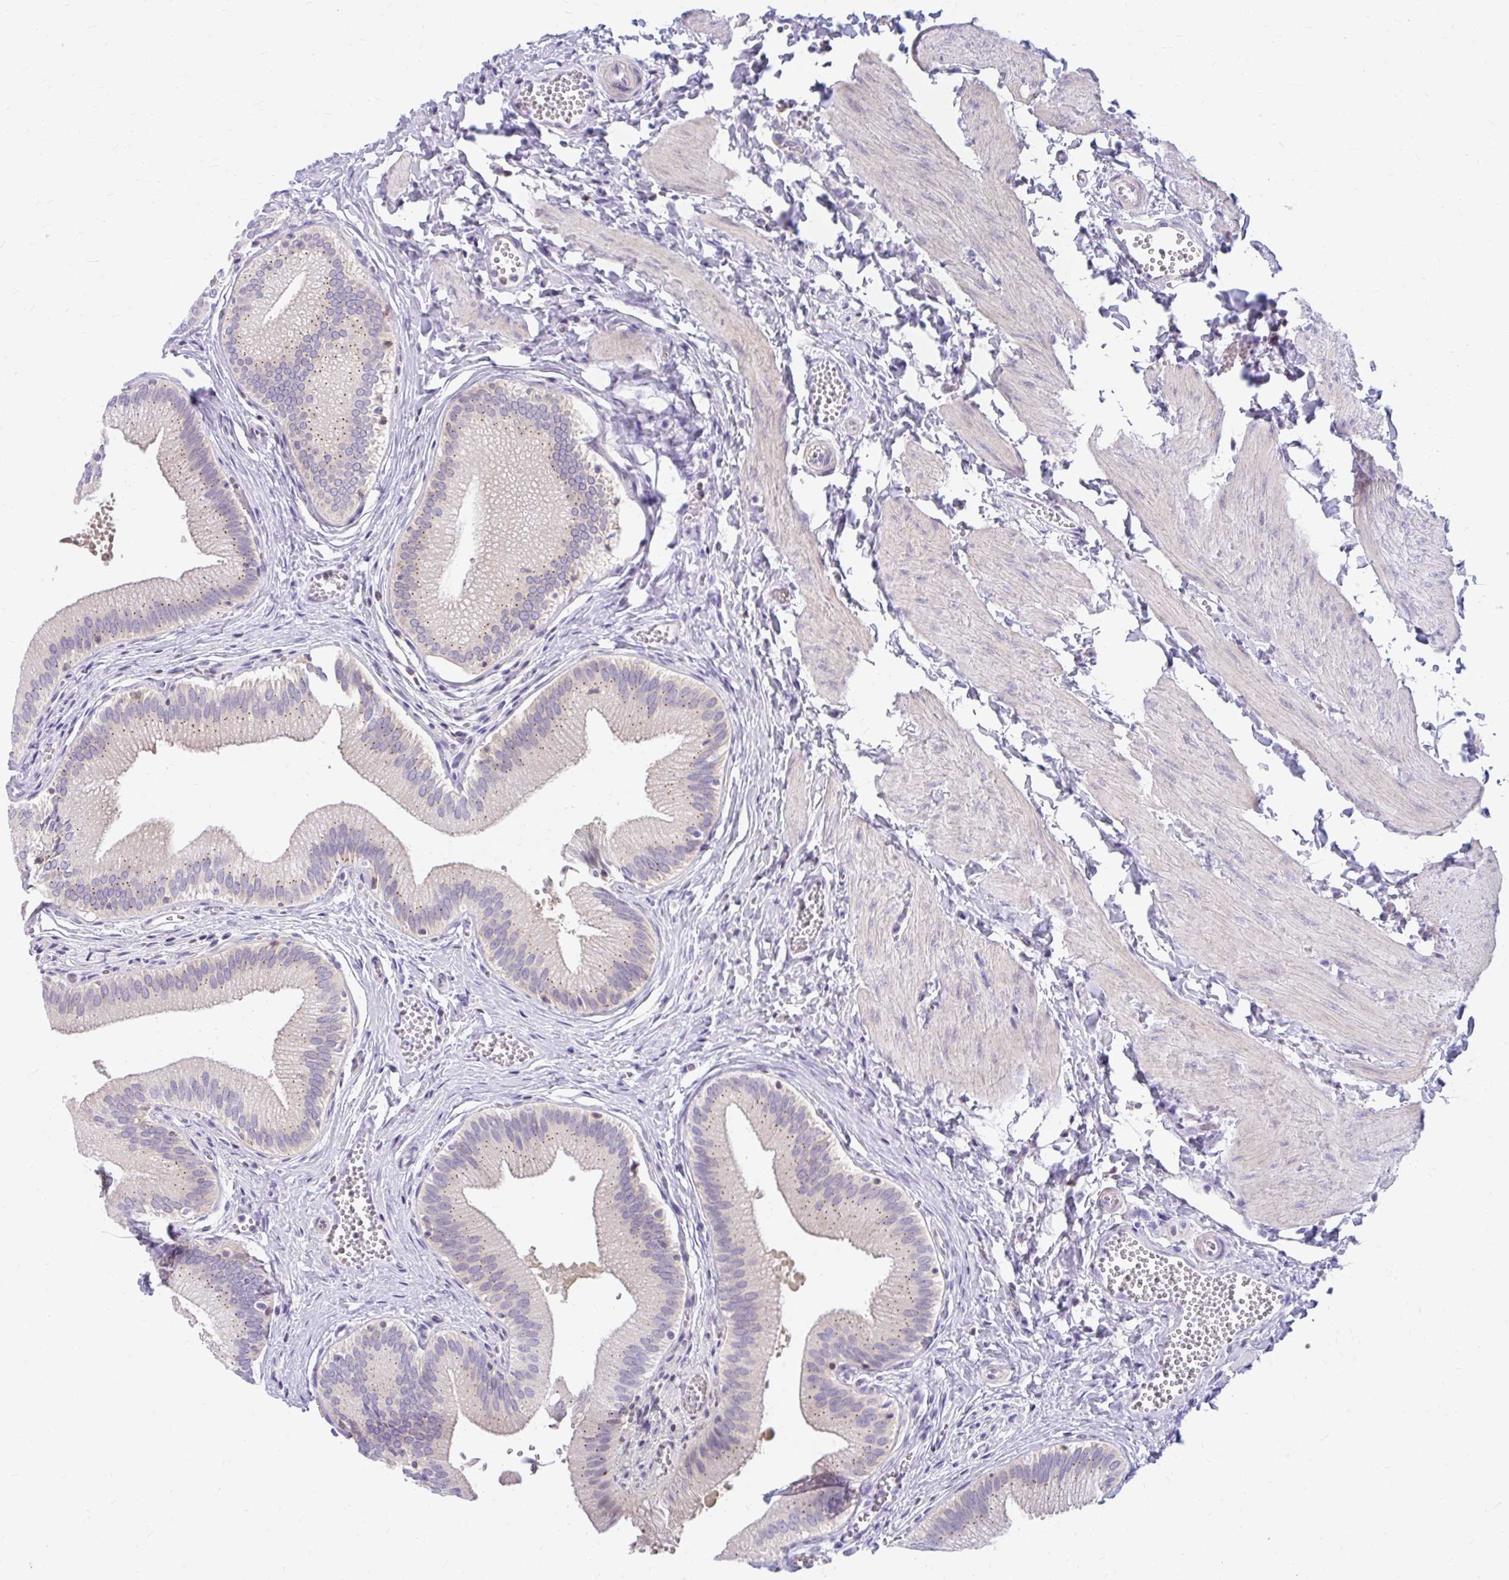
{"staining": {"intensity": "moderate", "quantity": "25%-75%", "location": "cytoplasmic/membranous"}, "tissue": "gallbladder", "cell_type": "Glandular cells", "image_type": "normal", "snomed": [{"axis": "morphology", "description": "Normal tissue, NOS"}, {"axis": "topography", "description": "Gallbladder"}], "caption": "Protein staining demonstrates moderate cytoplasmic/membranous expression in approximately 25%-75% of glandular cells in benign gallbladder. (brown staining indicates protein expression, while blue staining denotes nuclei).", "gene": "RADIL", "patient": {"sex": "male", "age": 17}}